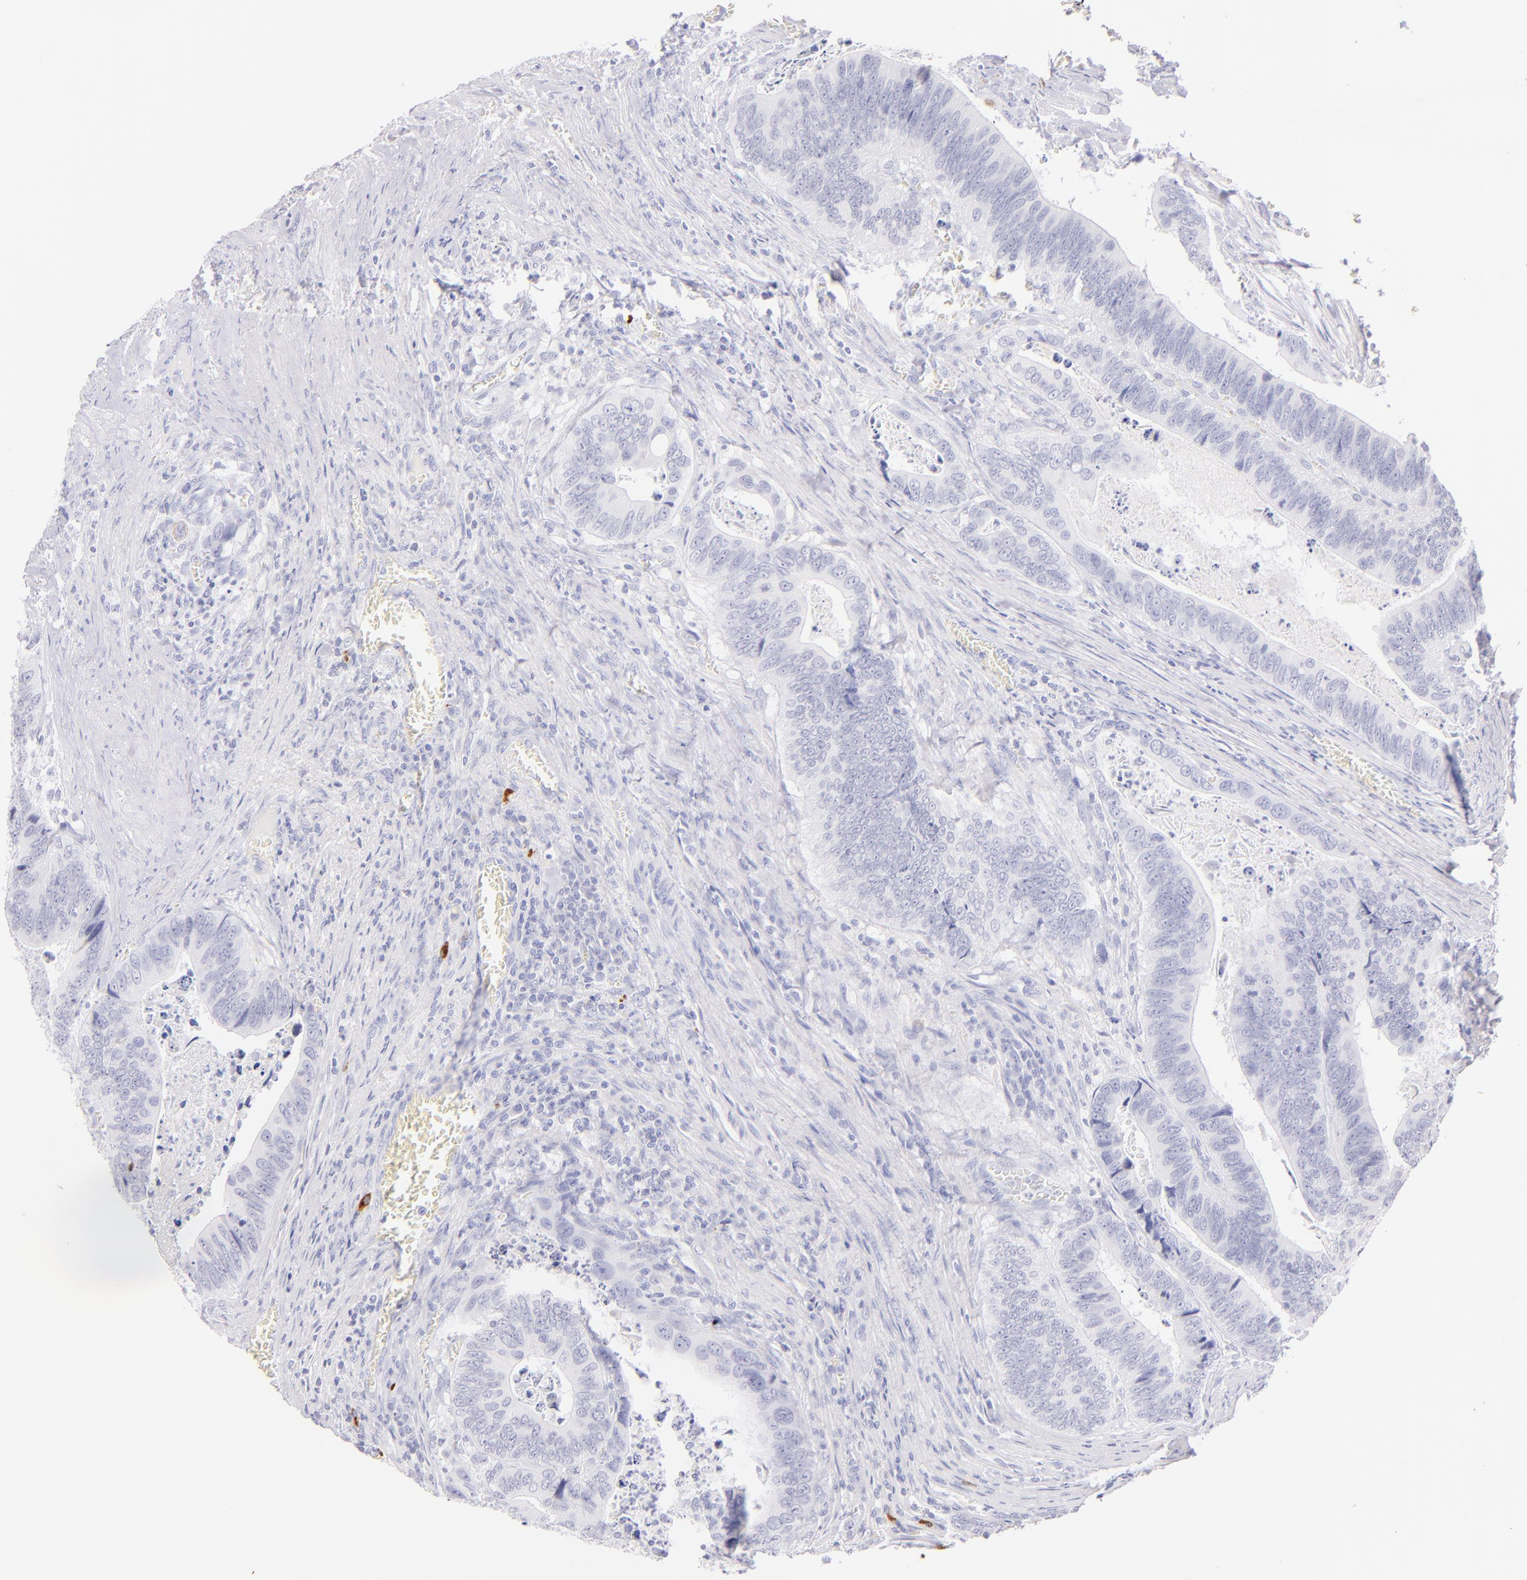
{"staining": {"intensity": "negative", "quantity": "none", "location": "none"}, "tissue": "colorectal cancer", "cell_type": "Tumor cells", "image_type": "cancer", "snomed": [{"axis": "morphology", "description": "Adenocarcinoma, NOS"}, {"axis": "topography", "description": "Colon"}], "caption": "Immunohistochemistry (IHC) of human adenocarcinoma (colorectal) displays no positivity in tumor cells. (DAB (3,3'-diaminobenzidine) immunohistochemistry (IHC), high magnification).", "gene": "SDC1", "patient": {"sex": "male", "age": 72}}